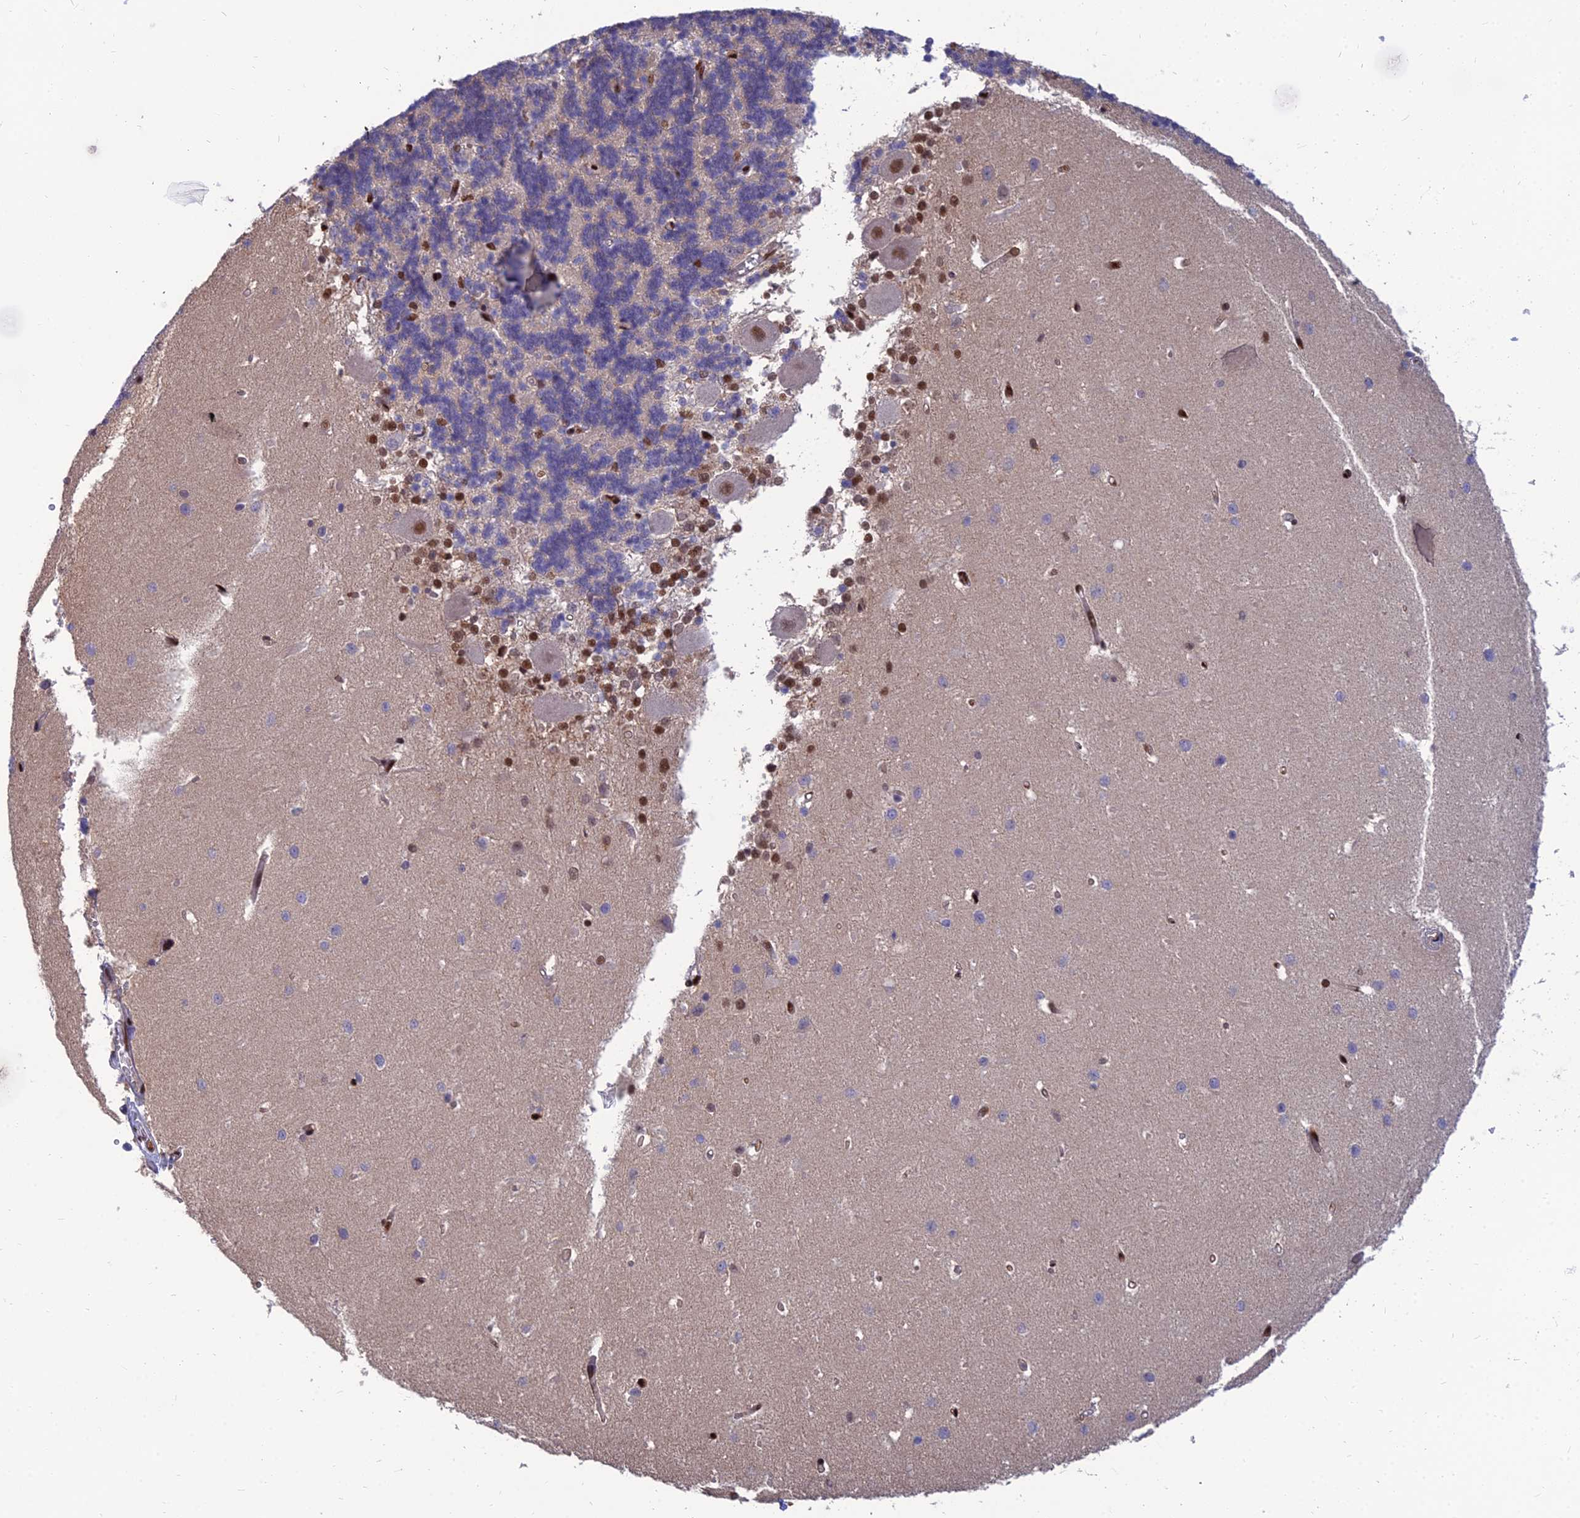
{"staining": {"intensity": "negative", "quantity": "none", "location": "none"}, "tissue": "cerebellum", "cell_type": "Cells in granular layer", "image_type": "normal", "snomed": [{"axis": "morphology", "description": "Normal tissue, NOS"}, {"axis": "topography", "description": "Cerebellum"}], "caption": "Micrograph shows no significant protein positivity in cells in granular layer of unremarkable cerebellum.", "gene": "DNPEP", "patient": {"sex": "male", "age": 37}}